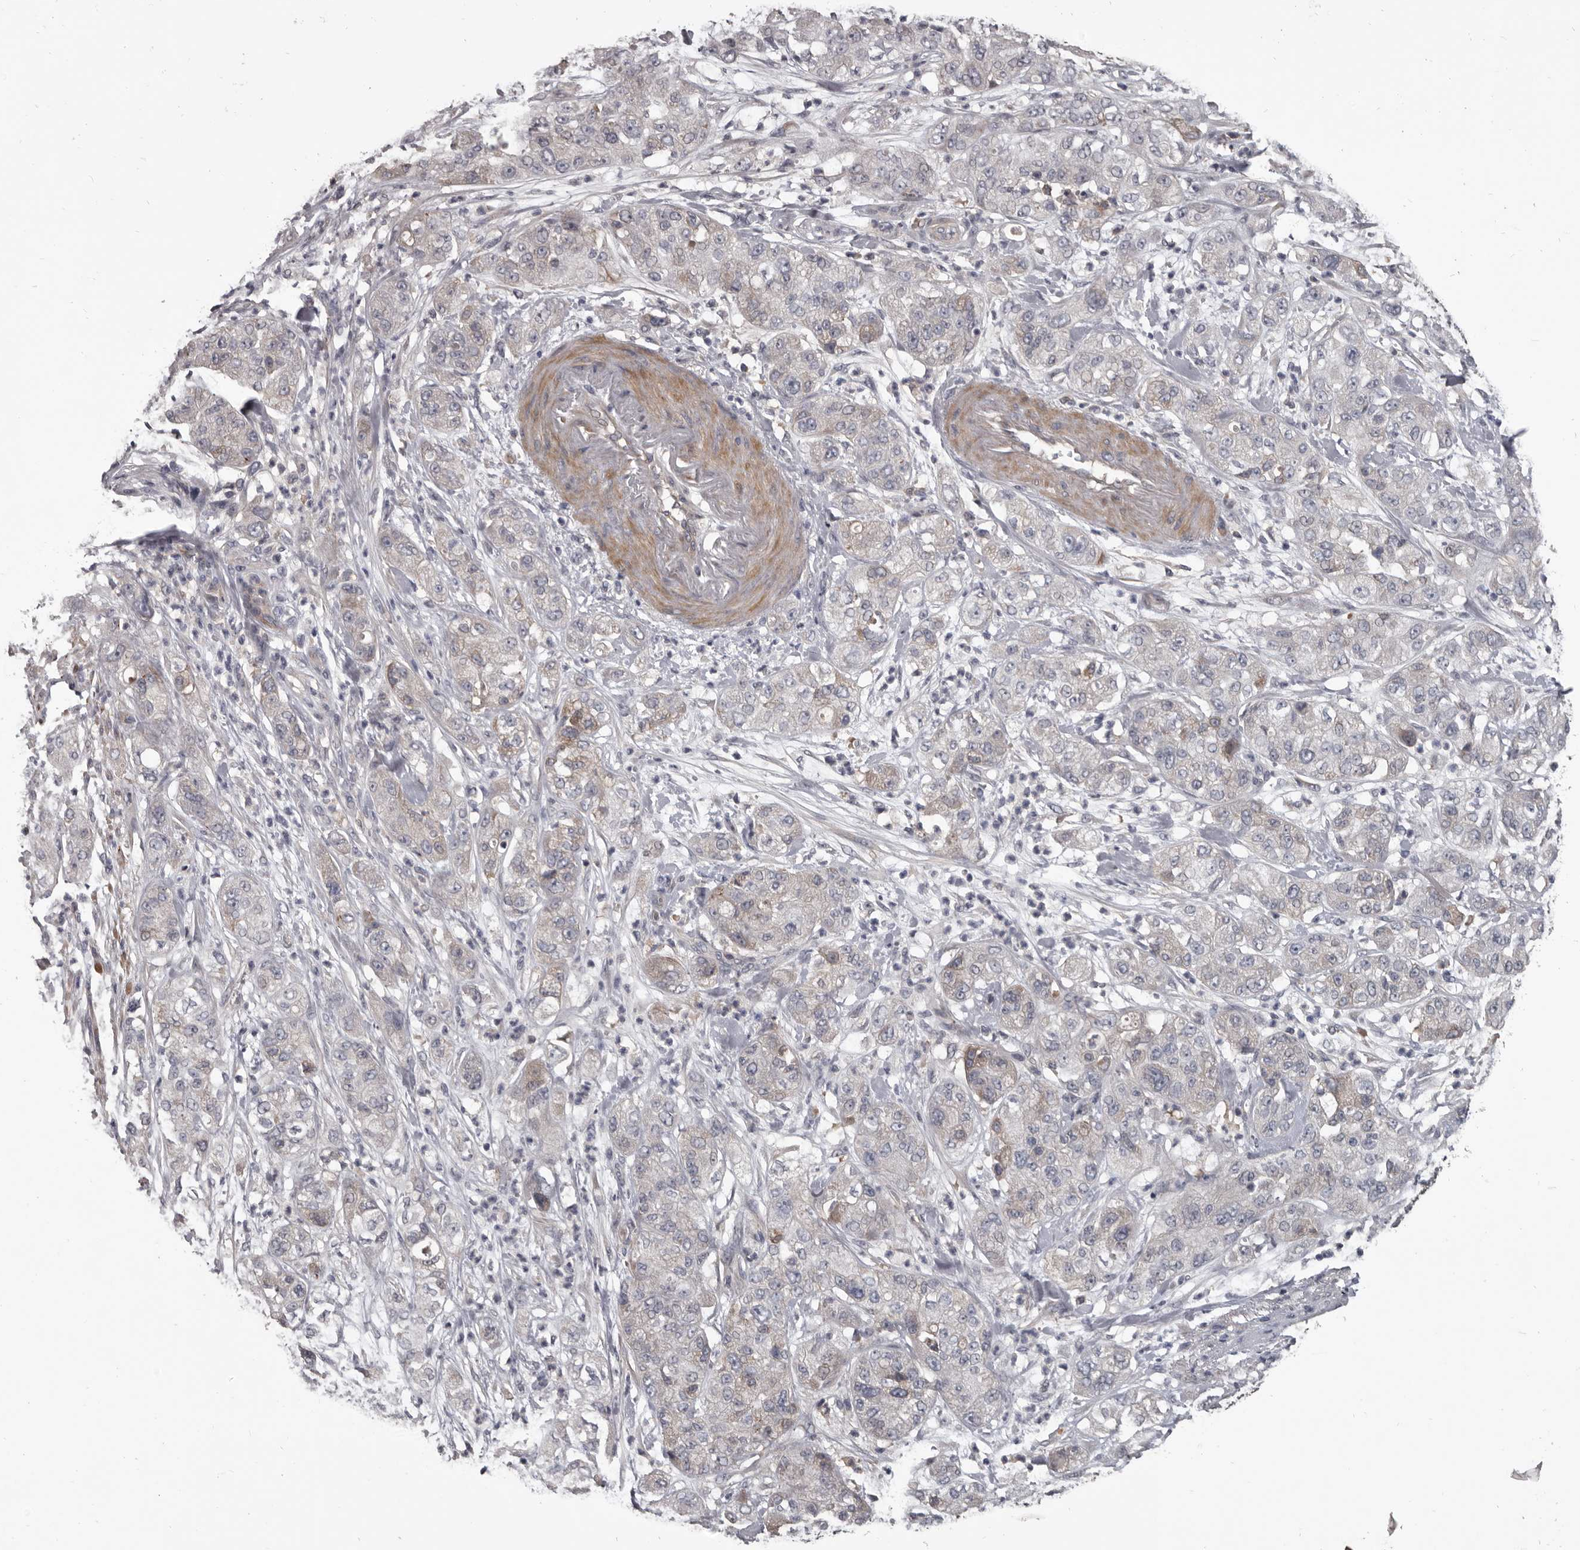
{"staining": {"intensity": "negative", "quantity": "none", "location": "none"}, "tissue": "pancreatic cancer", "cell_type": "Tumor cells", "image_type": "cancer", "snomed": [{"axis": "morphology", "description": "Adenocarcinoma, NOS"}, {"axis": "topography", "description": "Pancreas"}], "caption": "Pancreatic cancer stained for a protein using IHC displays no staining tumor cells.", "gene": "ALDH5A1", "patient": {"sex": "female", "age": 78}}